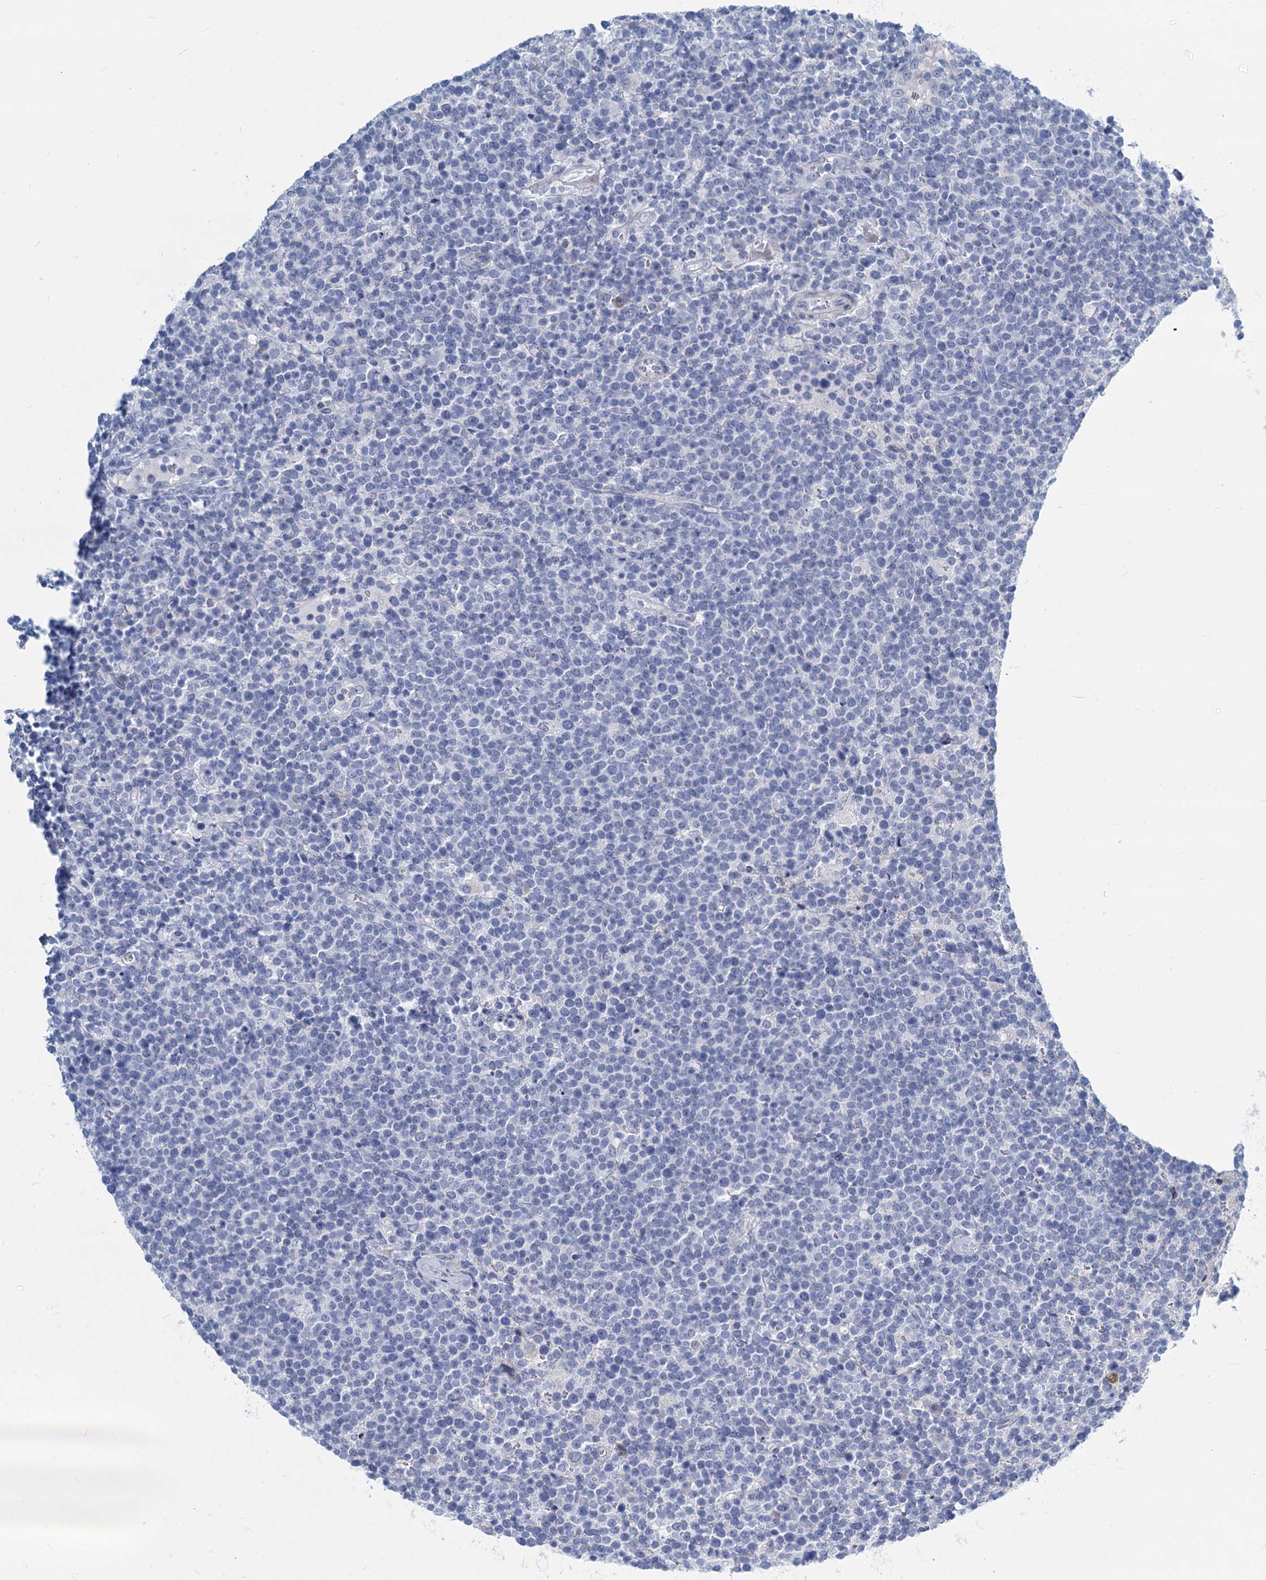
{"staining": {"intensity": "negative", "quantity": "none", "location": "none"}, "tissue": "lymphoma", "cell_type": "Tumor cells", "image_type": "cancer", "snomed": [{"axis": "morphology", "description": "Malignant lymphoma, non-Hodgkin's type, High grade"}, {"axis": "topography", "description": "Lymph node"}], "caption": "Immunohistochemistry (IHC) of lymphoma demonstrates no positivity in tumor cells.", "gene": "GSTM3", "patient": {"sex": "male", "age": 61}}